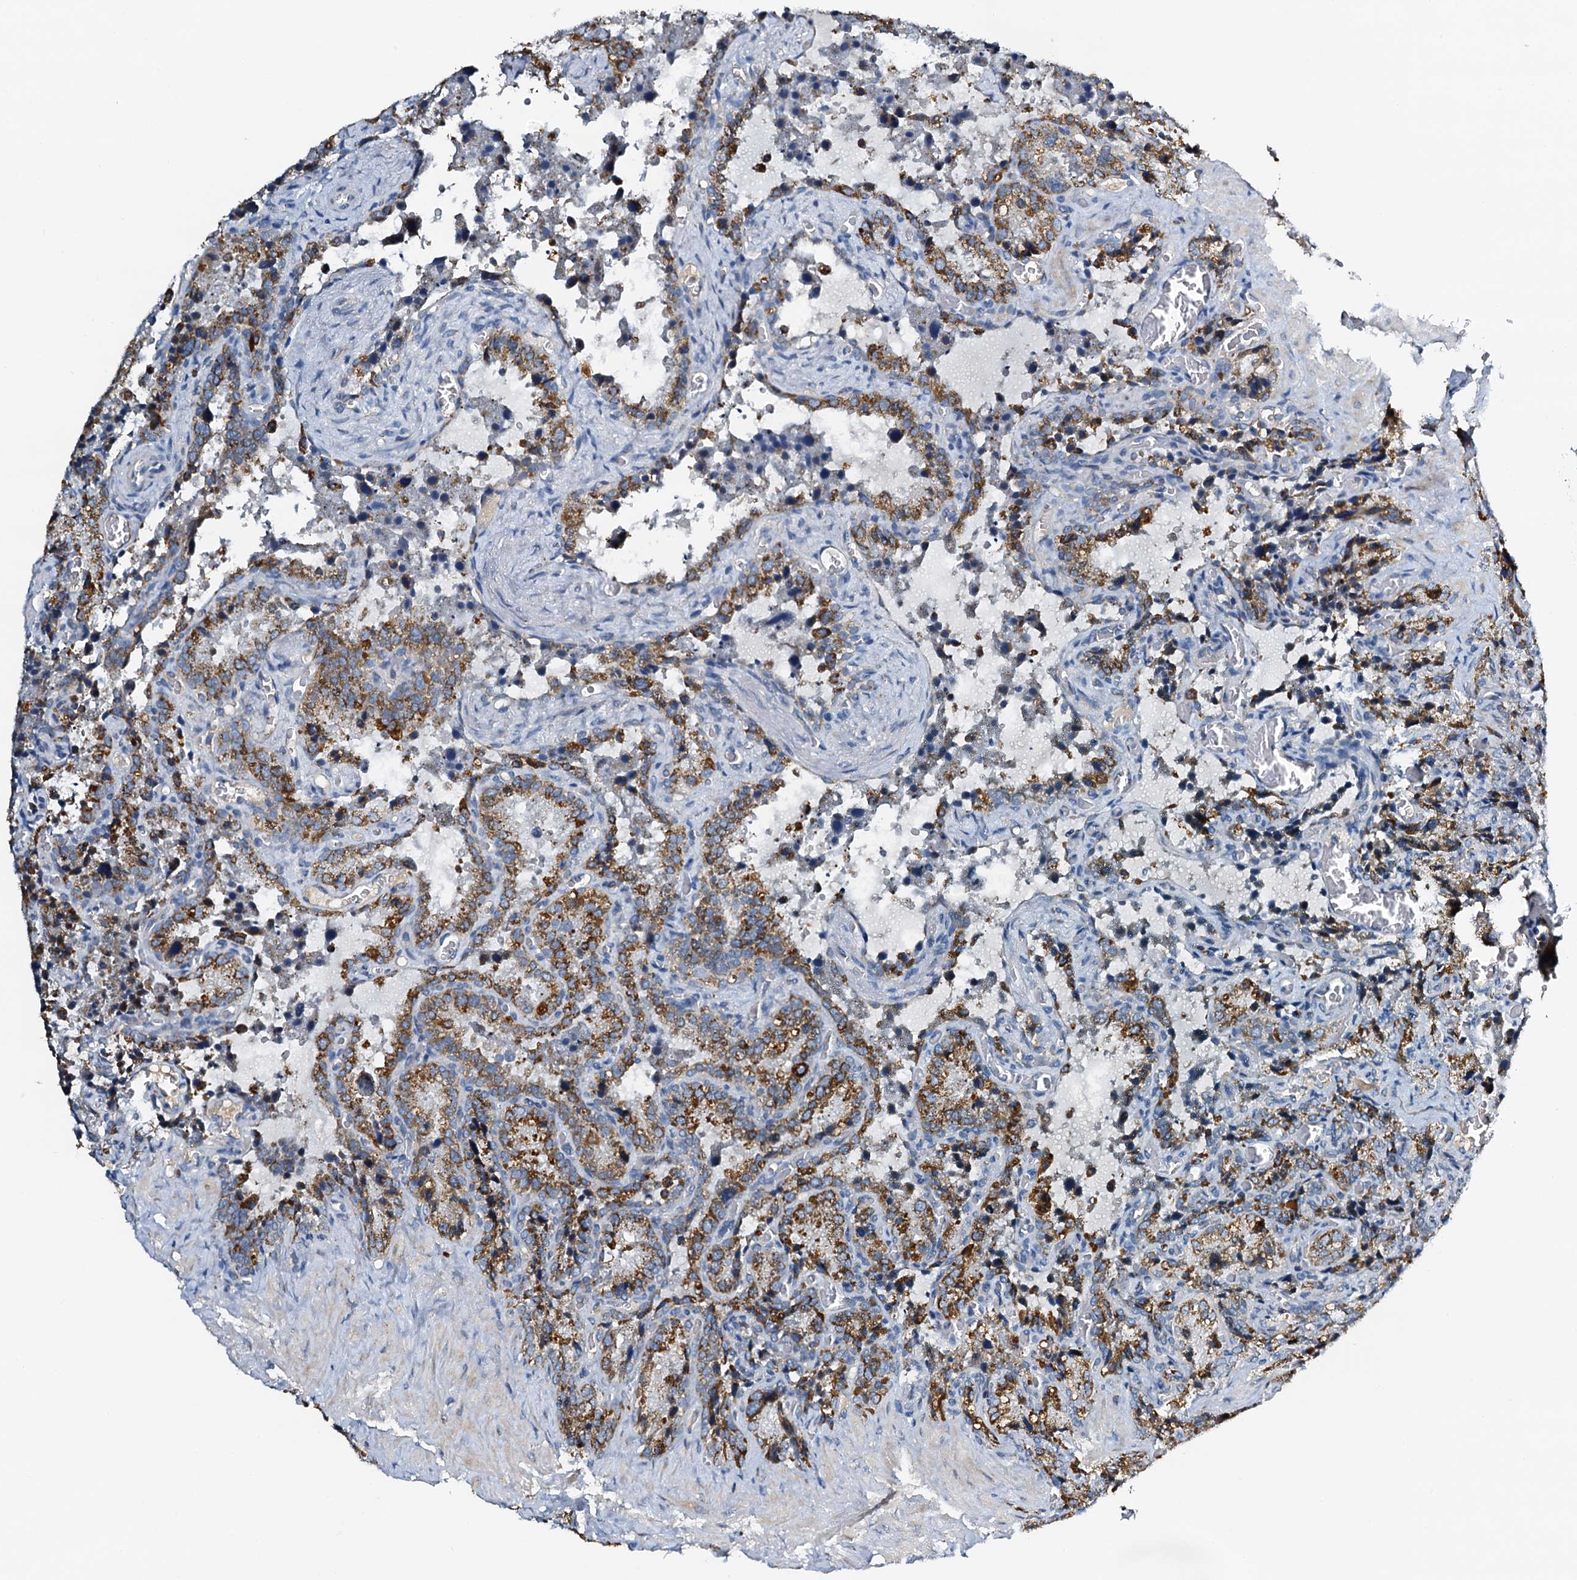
{"staining": {"intensity": "moderate", "quantity": ">75%", "location": "cytoplasmic/membranous"}, "tissue": "seminal vesicle", "cell_type": "Glandular cells", "image_type": "normal", "snomed": [{"axis": "morphology", "description": "Normal tissue, NOS"}, {"axis": "topography", "description": "Seminal veicle"}], "caption": "Protein staining of benign seminal vesicle shows moderate cytoplasmic/membranous expression in approximately >75% of glandular cells.", "gene": "POC1A", "patient": {"sex": "male", "age": 62}}